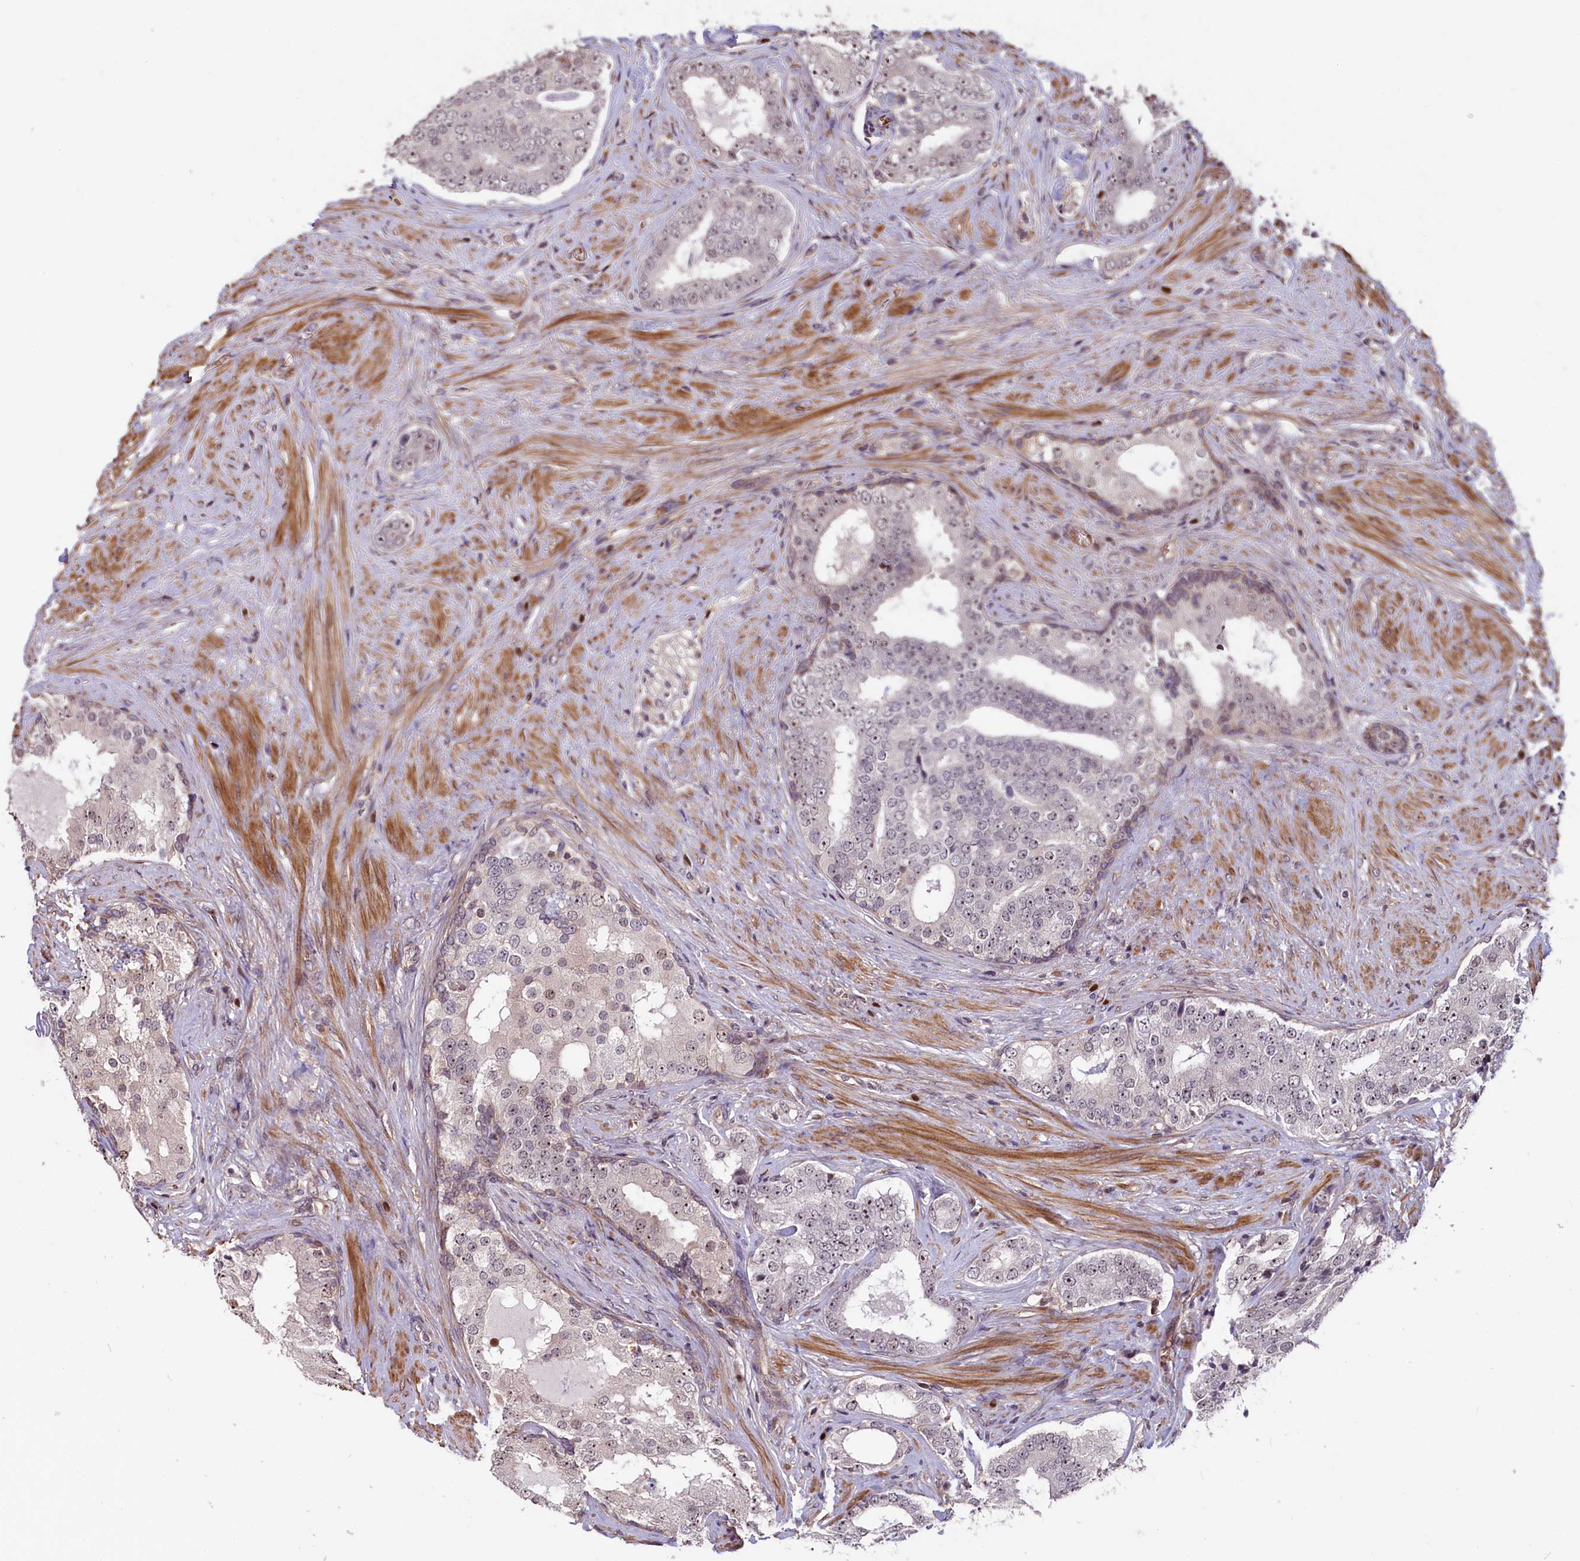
{"staining": {"intensity": "moderate", "quantity": "<25%", "location": "nuclear"}, "tissue": "prostate cancer", "cell_type": "Tumor cells", "image_type": "cancer", "snomed": [{"axis": "morphology", "description": "Adenocarcinoma, High grade"}, {"axis": "topography", "description": "Prostate"}], "caption": "Human prostate cancer (high-grade adenocarcinoma) stained with a protein marker displays moderate staining in tumor cells.", "gene": "SHFL", "patient": {"sex": "male", "age": 56}}